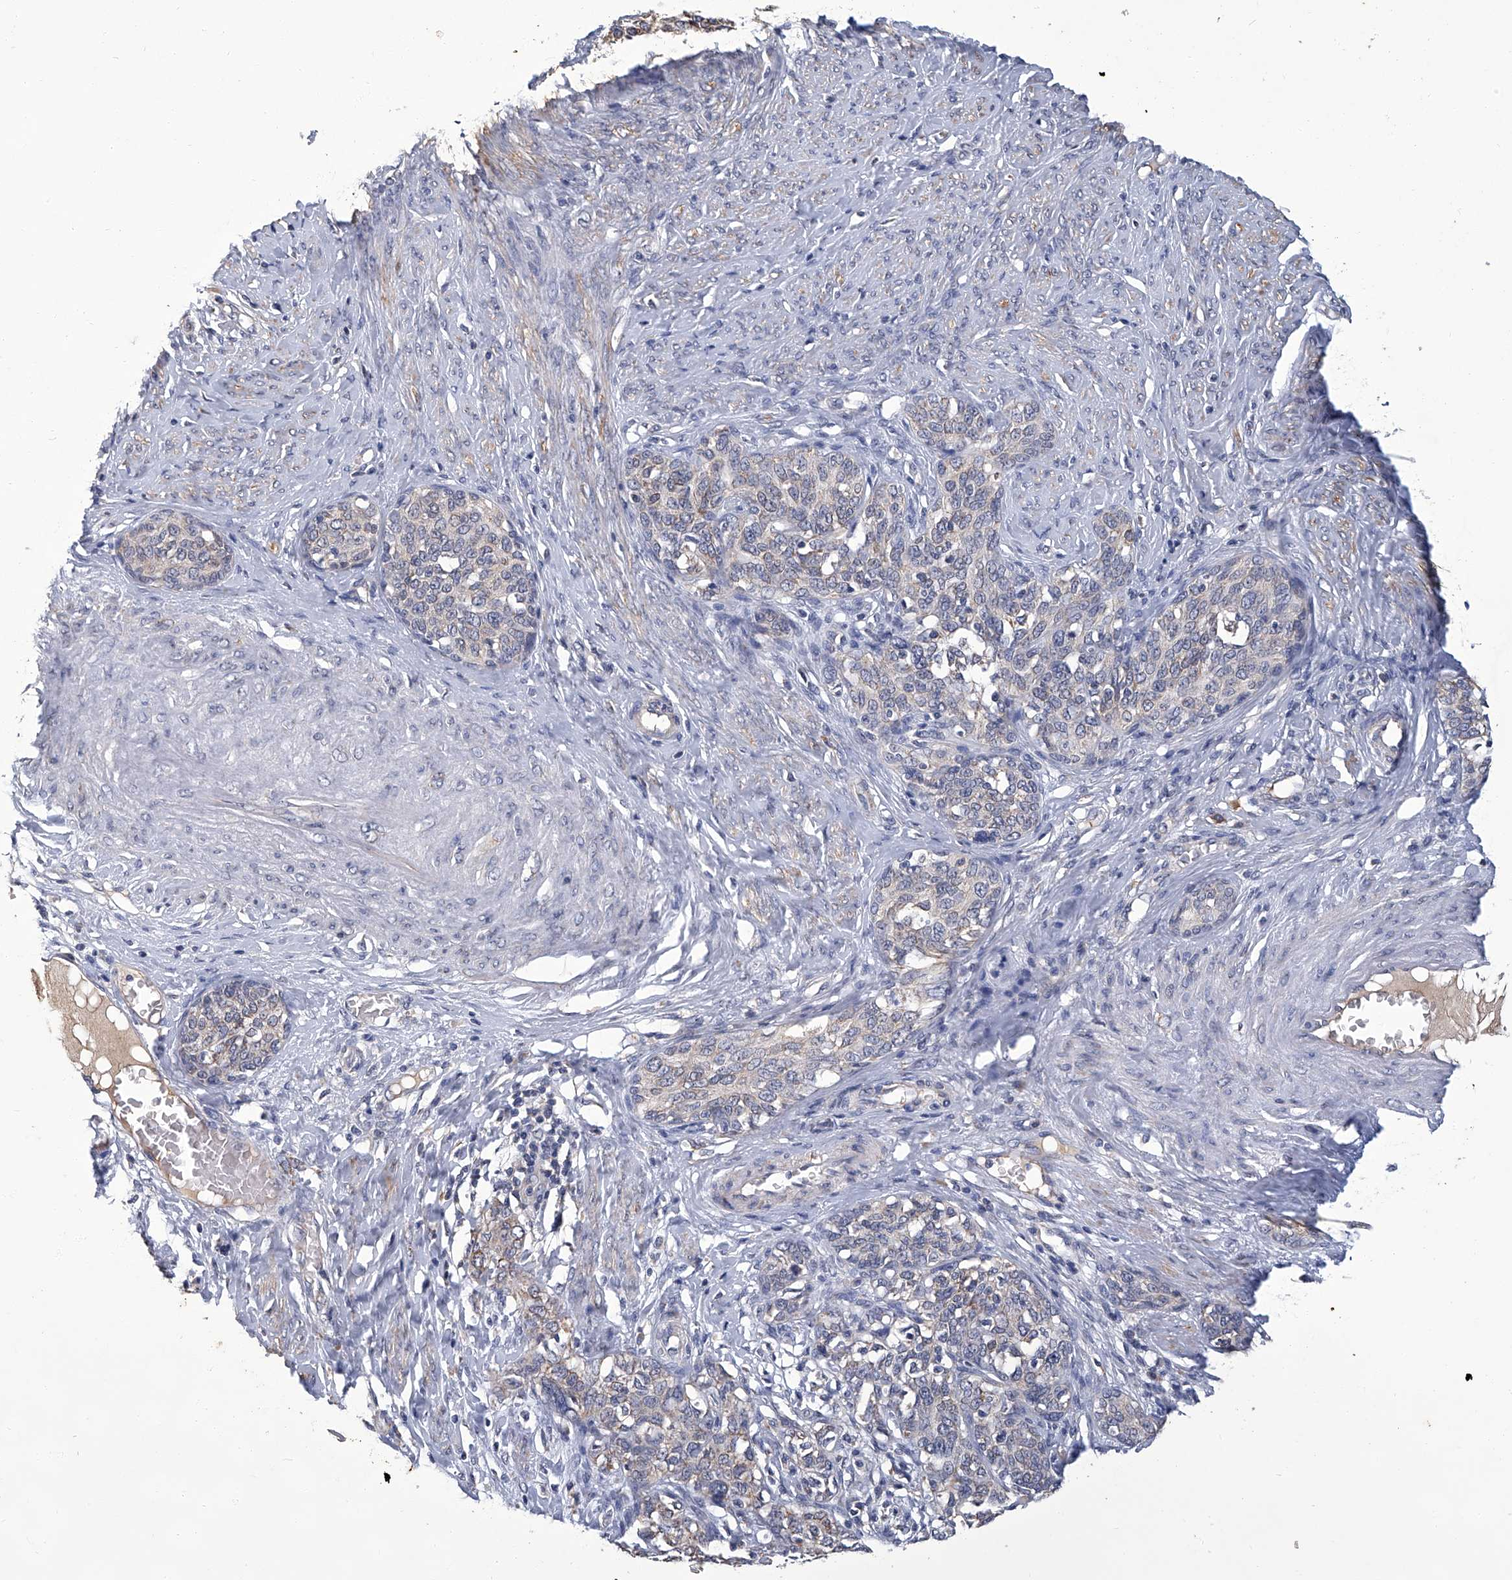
{"staining": {"intensity": "weak", "quantity": "<25%", "location": "cytoplasmic/membranous"}, "tissue": "cervical cancer", "cell_type": "Tumor cells", "image_type": "cancer", "snomed": [{"axis": "morphology", "description": "Squamous cell carcinoma, NOS"}, {"axis": "morphology", "description": "Adenocarcinoma, NOS"}, {"axis": "topography", "description": "Cervix"}], "caption": "Immunohistochemistry (IHC) micrograph of neoplastic tissue: cervical cancer (squamous cell carcinoma) stained with DAB (3,3'-diaminobenzidine) displays no significant protein positivity in tumor cells.", "gene": "OAT", "patient": {"sex": "female", "age": 52}}